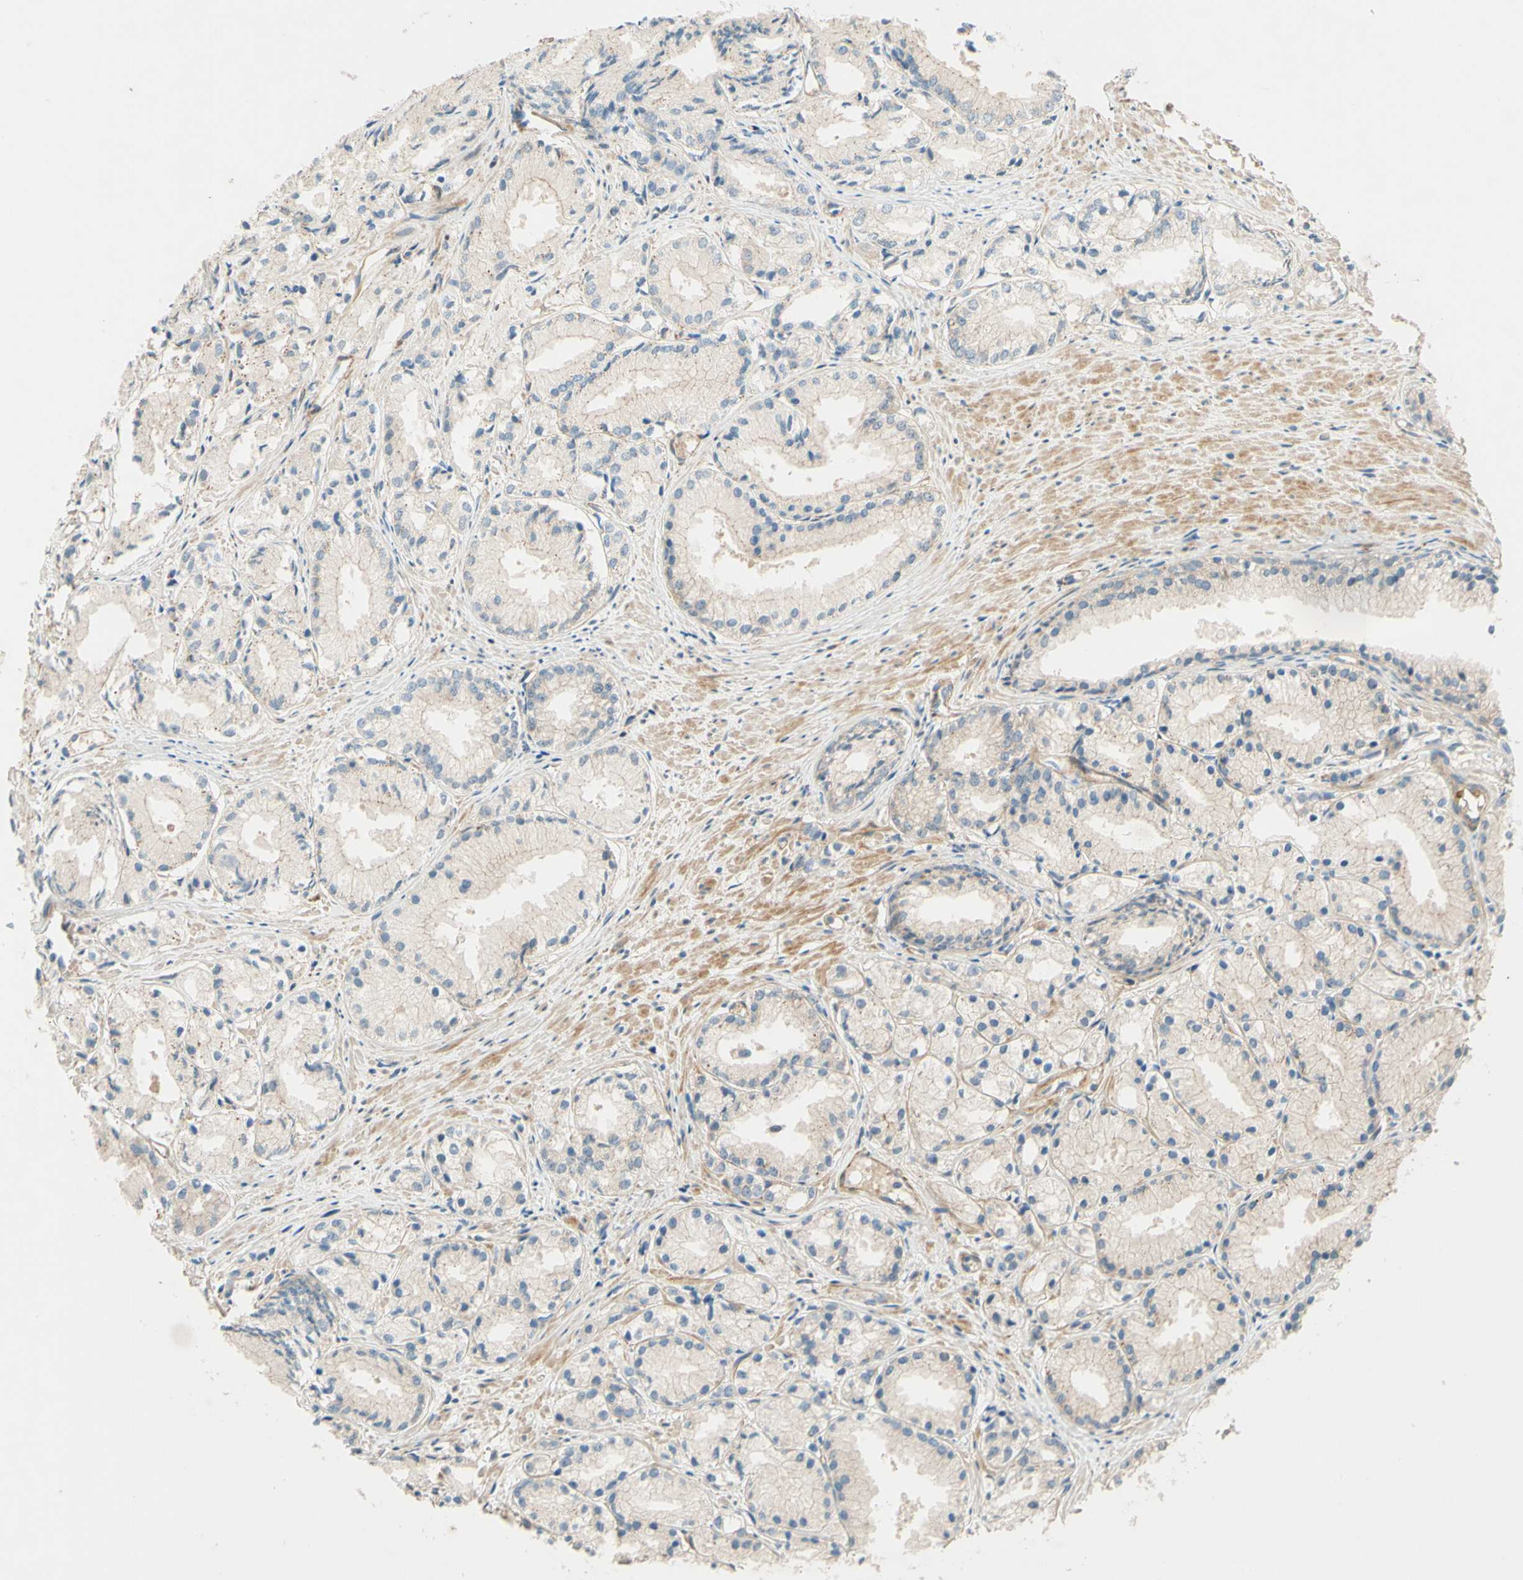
{"staining": {"intensity": "negative", "quantity": "none", "location": "none"}, "tissue": "prostate cancer", "cell_type": "Tumor cells", "image_type": "cancer", "snomed": [{"axis": "morphology", "description": "Adenocarcinoma, Low grade"}, {"axis": "topography", "description": "Prostate"}], "caption": "Immunohistochemistry micrograph of prostate cancer stained for a protein (brown), which reveals no positivity in tumor cells. (DAB (3,3'-diaminobenzidine) immunohistochemistry visualized using brightfield microscopy, high magnification).", "gene": "ADAM17", "patient": {"sex": "male", "age": 72}}